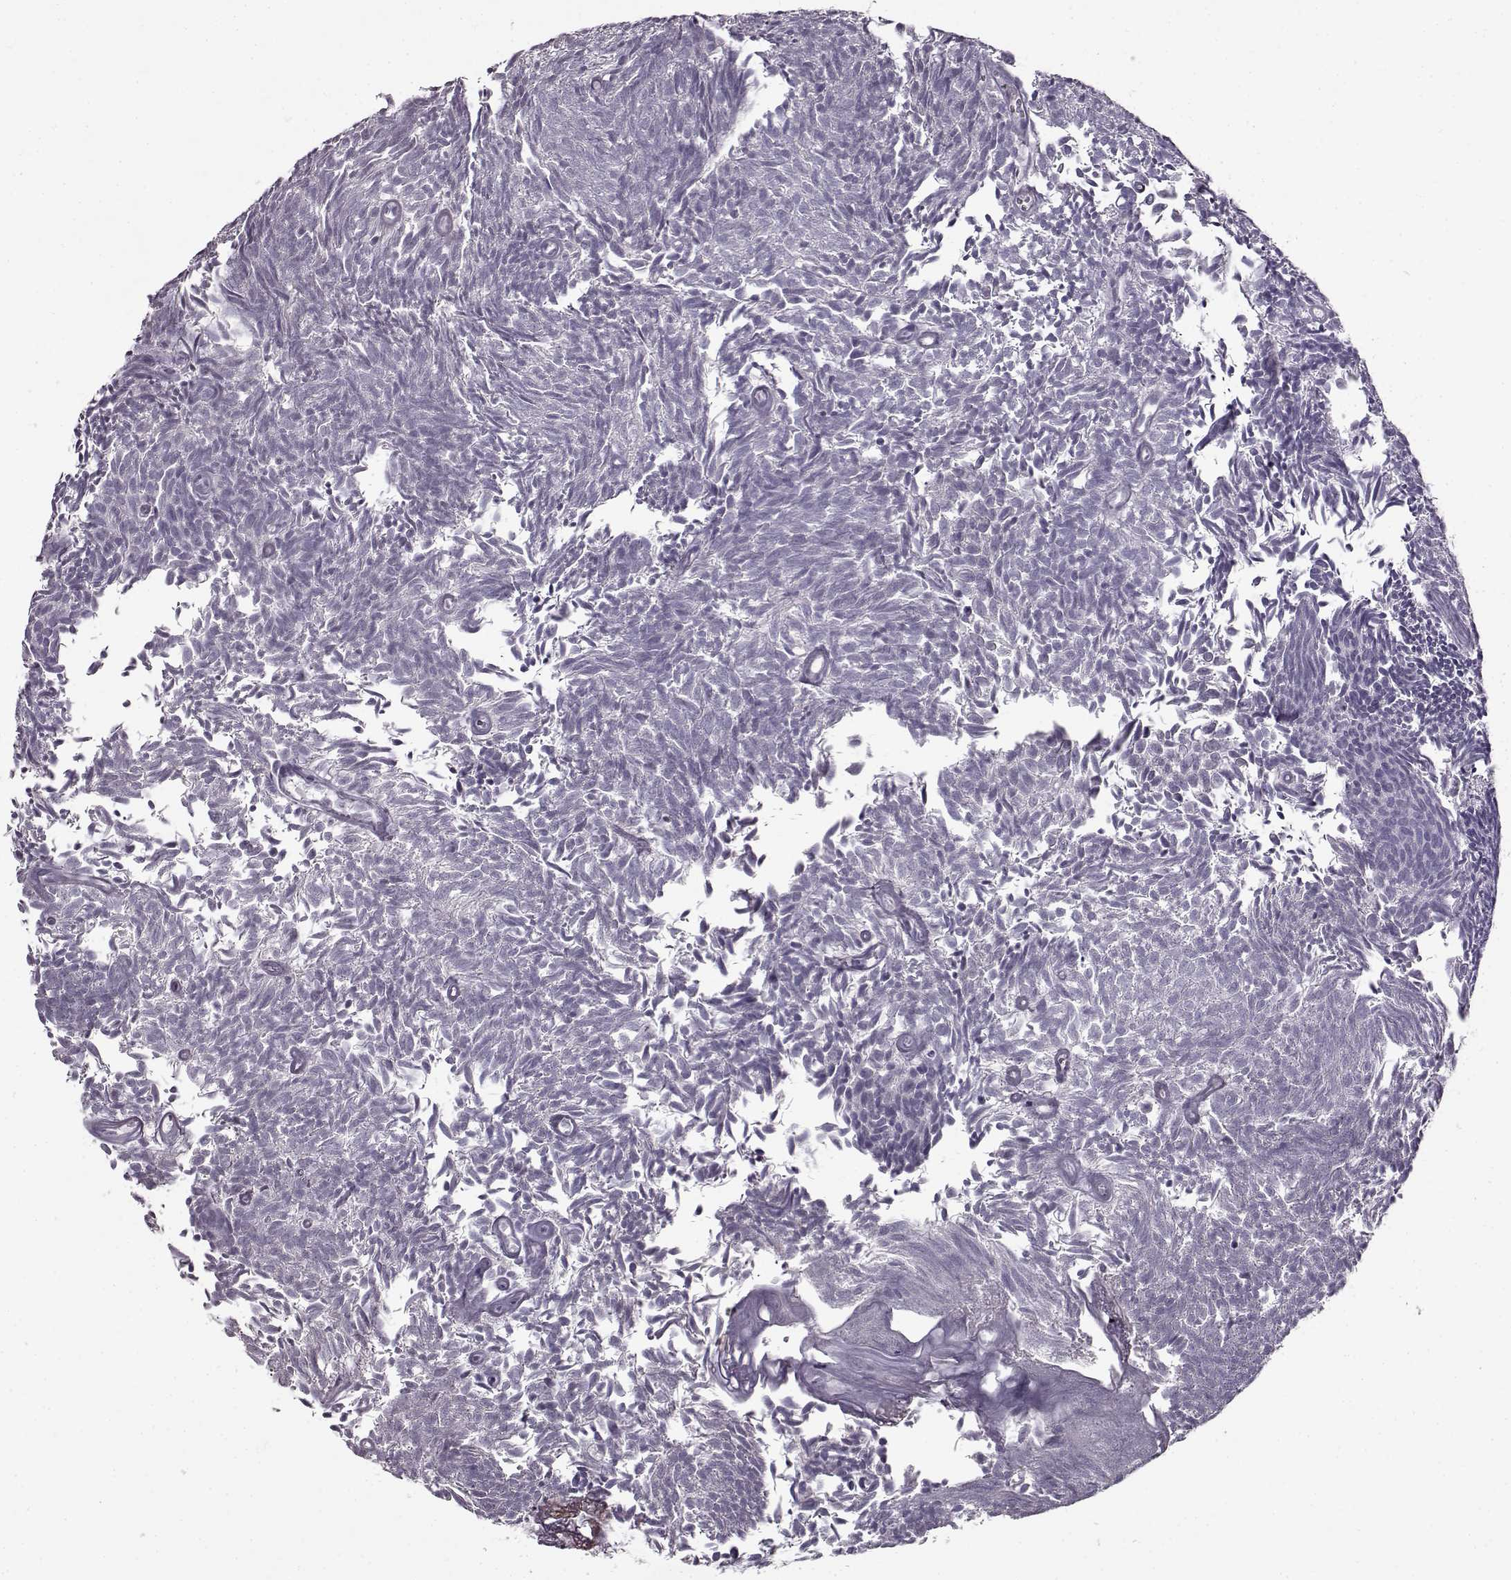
{"staining": {"intensity": "negative", "quantity": "none", "location": "none"}, "tissue": "urothelial cancer", "cell_type": "Tumor cells", "image_type": "cancer", "snomed": [{"axis": "morphology", "description": "Urothelial carcinoma, Low grade"}, {"axis": "topography", "description": "Urinary bladder"}], "caption": "The immunohistochemistry micrograph has no significant expression in tumor cells of urothelial cancer tissue. The staining is performed using DAB (3,3'-diaminobenzidine) brown chromogen with nuclei counter-stained in using hematoxylin.", "gene": "FSHB", "patient": {"sex": "male", "age": 77}}